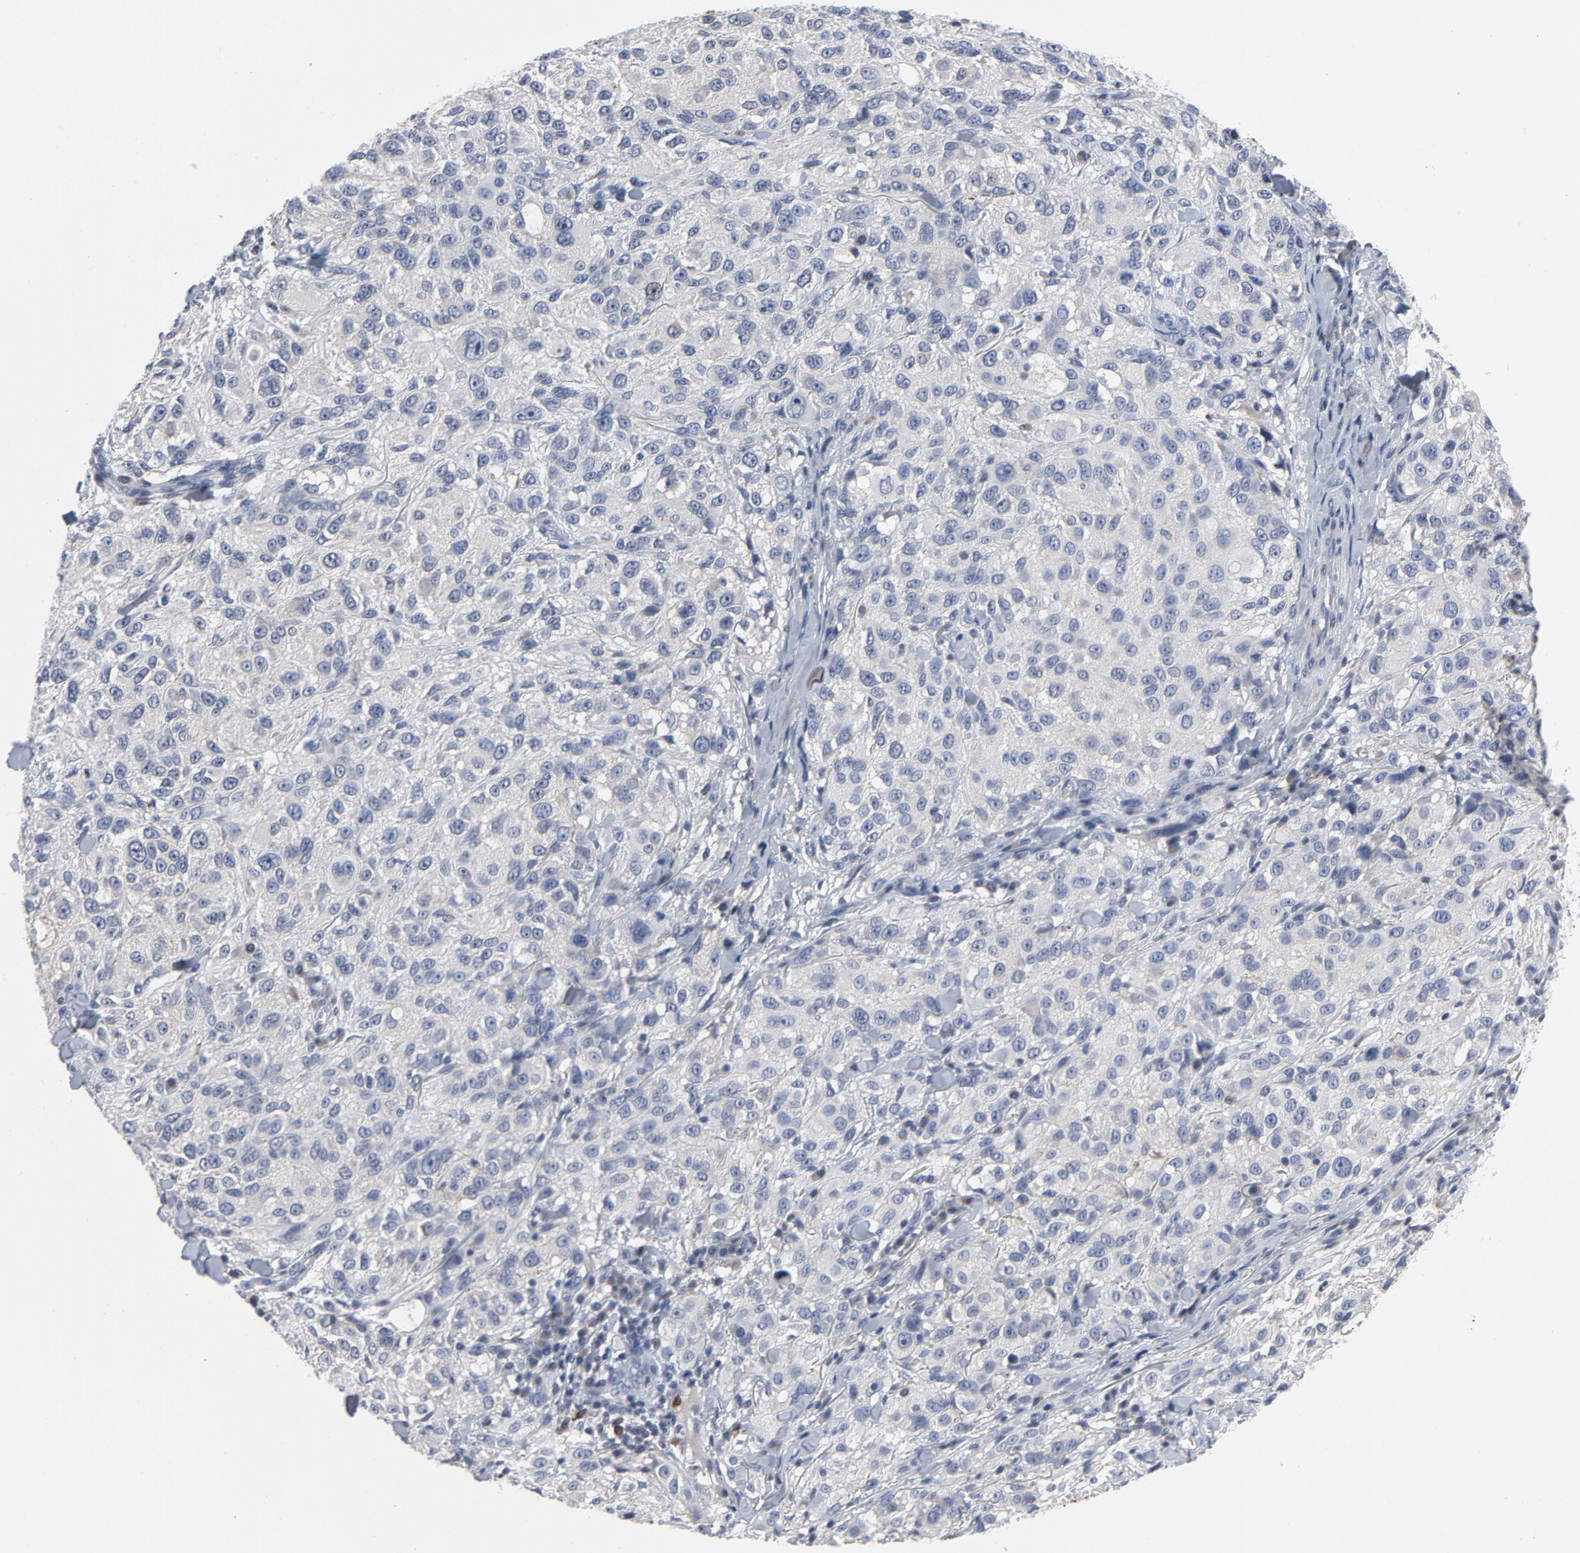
{"staining": {"intensity": "negative", "quantity": "none", "location": "none"}, "tissue": "melanoma", "cell_type": "Tumor cells", "image_type": "cancer", "snomed": [{"axis": "morphology", "description": "Necrosis, NOS"}, {"axis": "morphology", "description": "Malignant melanoma, NOS"}, {"axis": "topography", "description": "Skin"}], "caption": "This photomicrograph is of malignant melanoma stained with immunohistochemistry (IHC) to label a protein in brown with the nuclei are counter-stained blue. There is no expression in tumor cells. The staining is performed using DAB brown chromogen with nuclei counter-stained in using hematoxylin.", "gene": "TCL1A", "patient": {"sex": "female", "age": 87}}